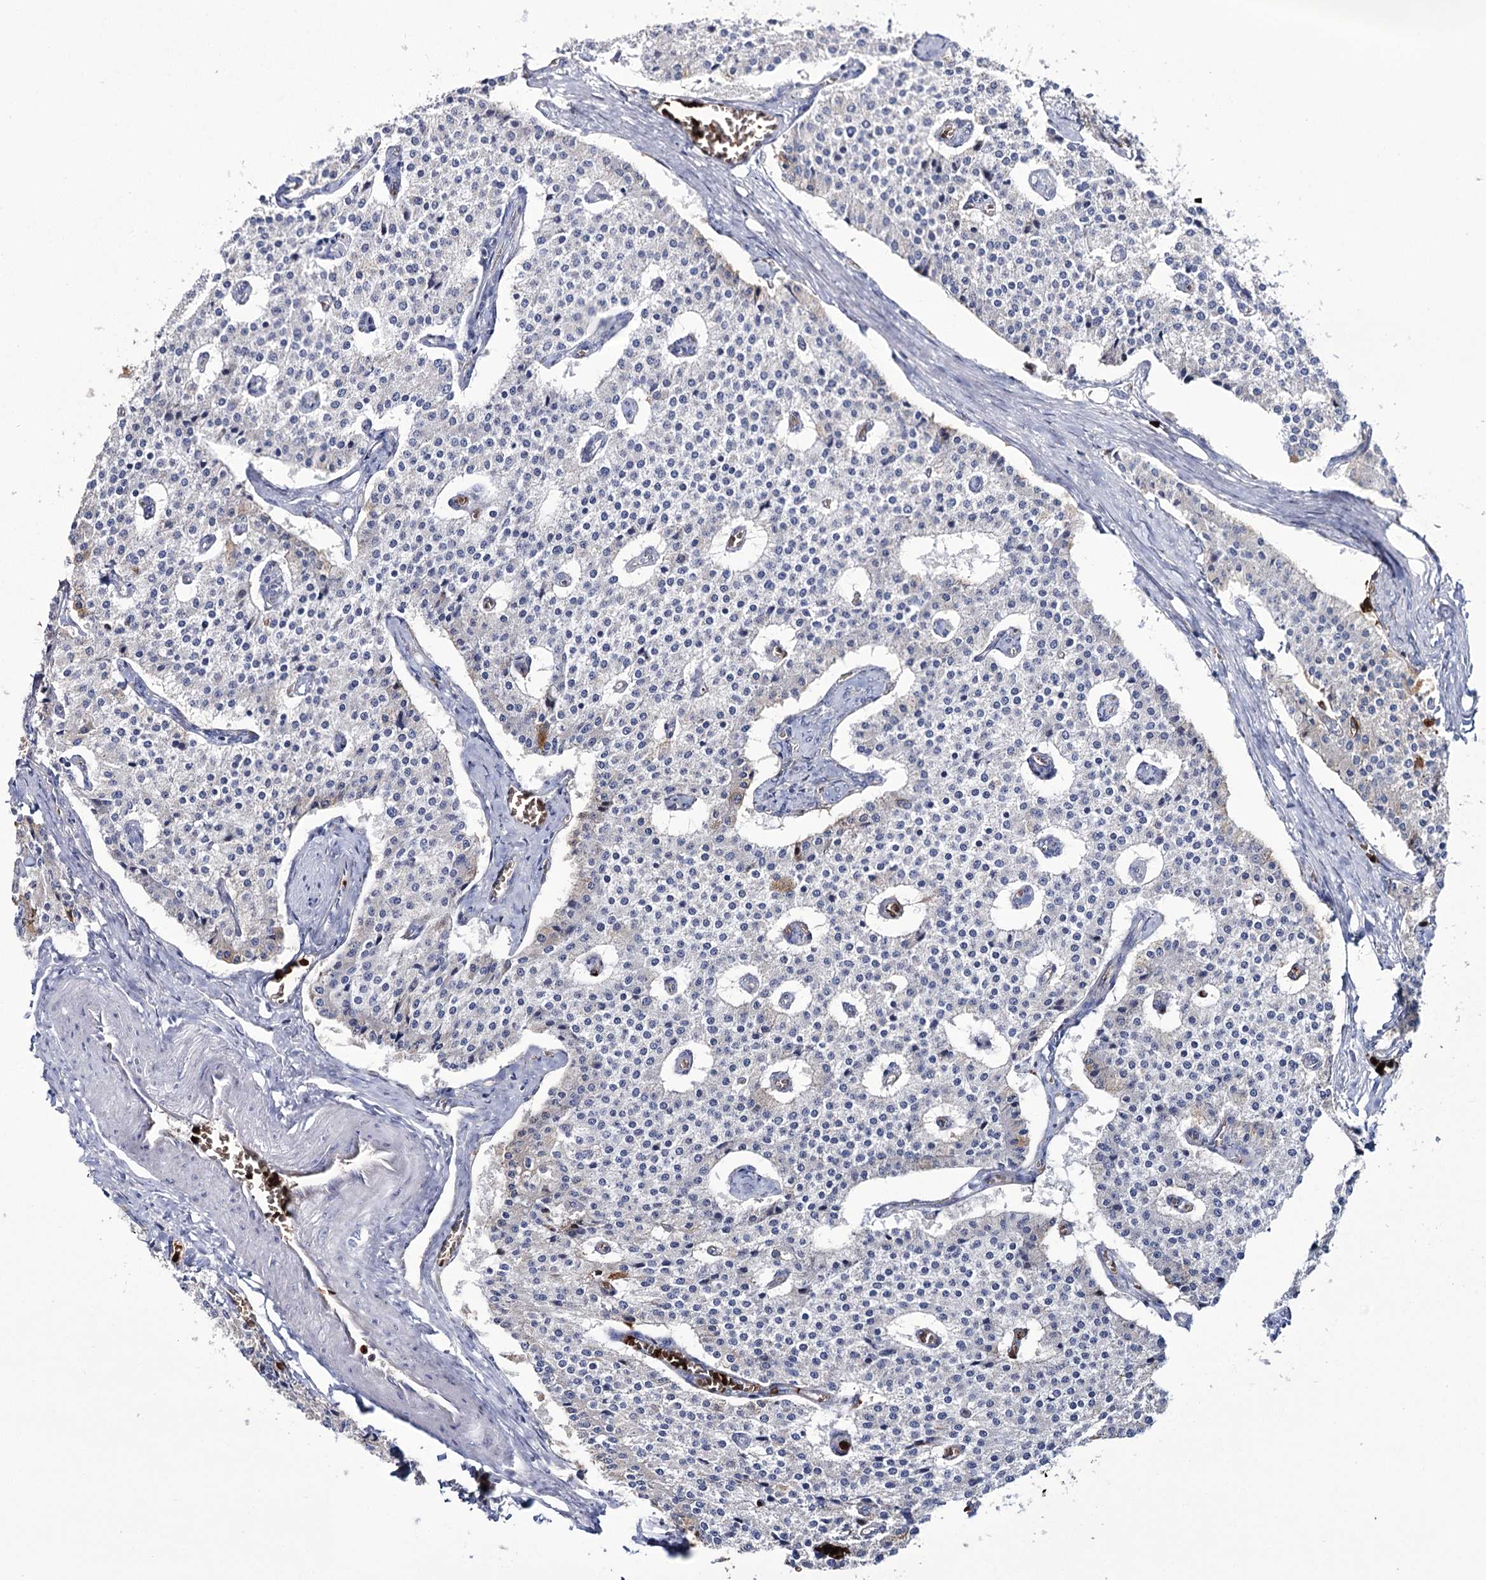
{"staining": {"intensity": "negative", "quantity": "none", "location": "none"}, "tissue": "carcinoid", "cell_type": "Tumor cells", "image_type": "cancer", "snomed": [{"axis": "morphology", "description": "Carcinoid, malignant, NOS"}, {"axis": "topography", "description": "Colon"}], "caption": "Tumor cells are negative for brown protein staining in carcinoid.", "gene": "GBF1", "patient": {"sex": "female", "age": 52}}